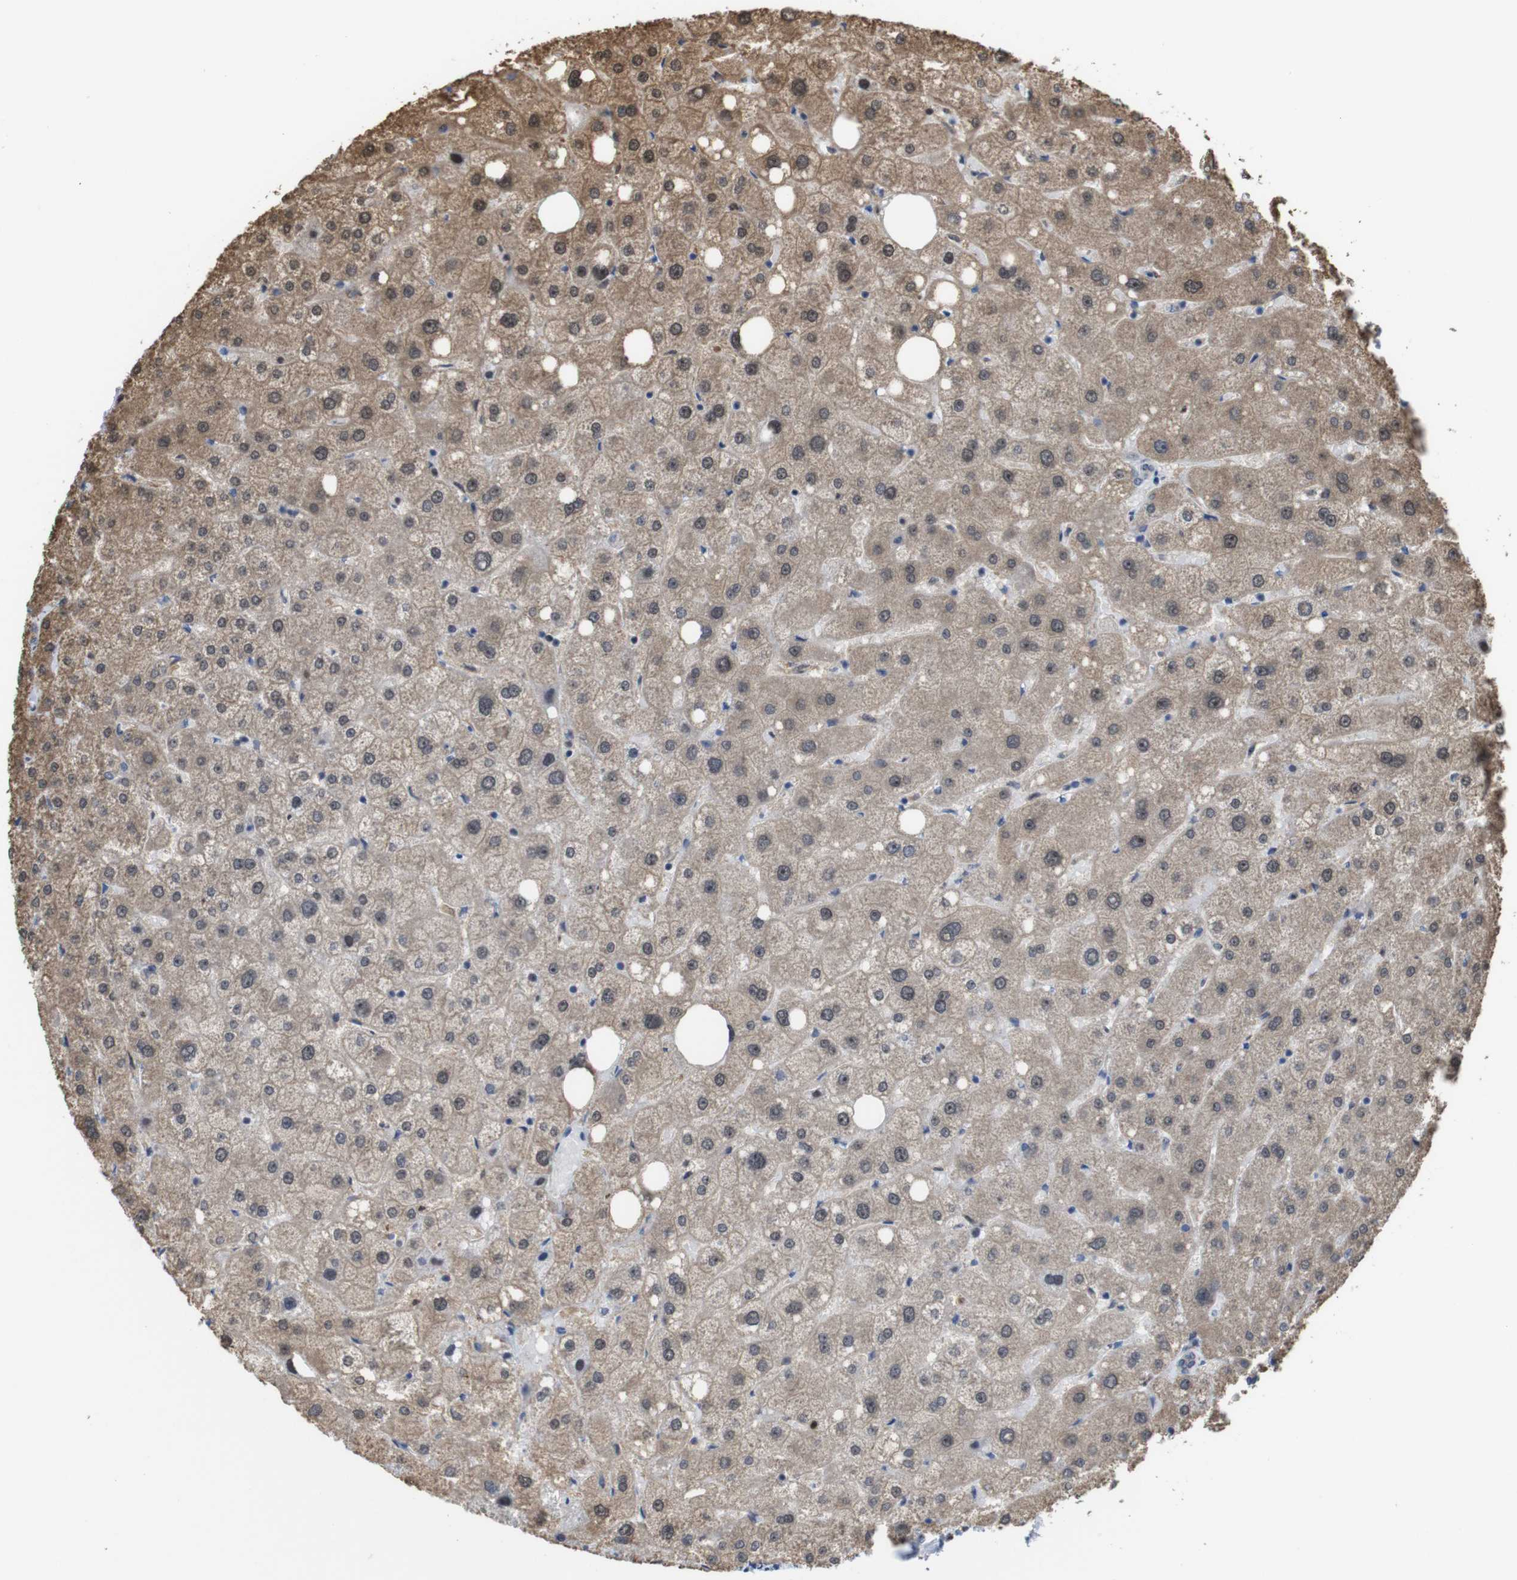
{"staining": {"intensity": "weak", "quantity": ">75%", "location": "cytoplasmic/membranous"}, "tissue": "liver", "cell_type": "Cholangiocytes", "image_type": "normal", "snomed": [{"axis": "morphology", "description": "Normal tissue, NOS"}, {"axis": "topography", "description": "Liver"}], "caption": "Liver stained with a brown dye shows weak cytoplasmic/membranous positive staining in approximately >75% of cholangiocytes.", "gene": "PNMA8A", "patient": {"sex": "male", "age": 73}}